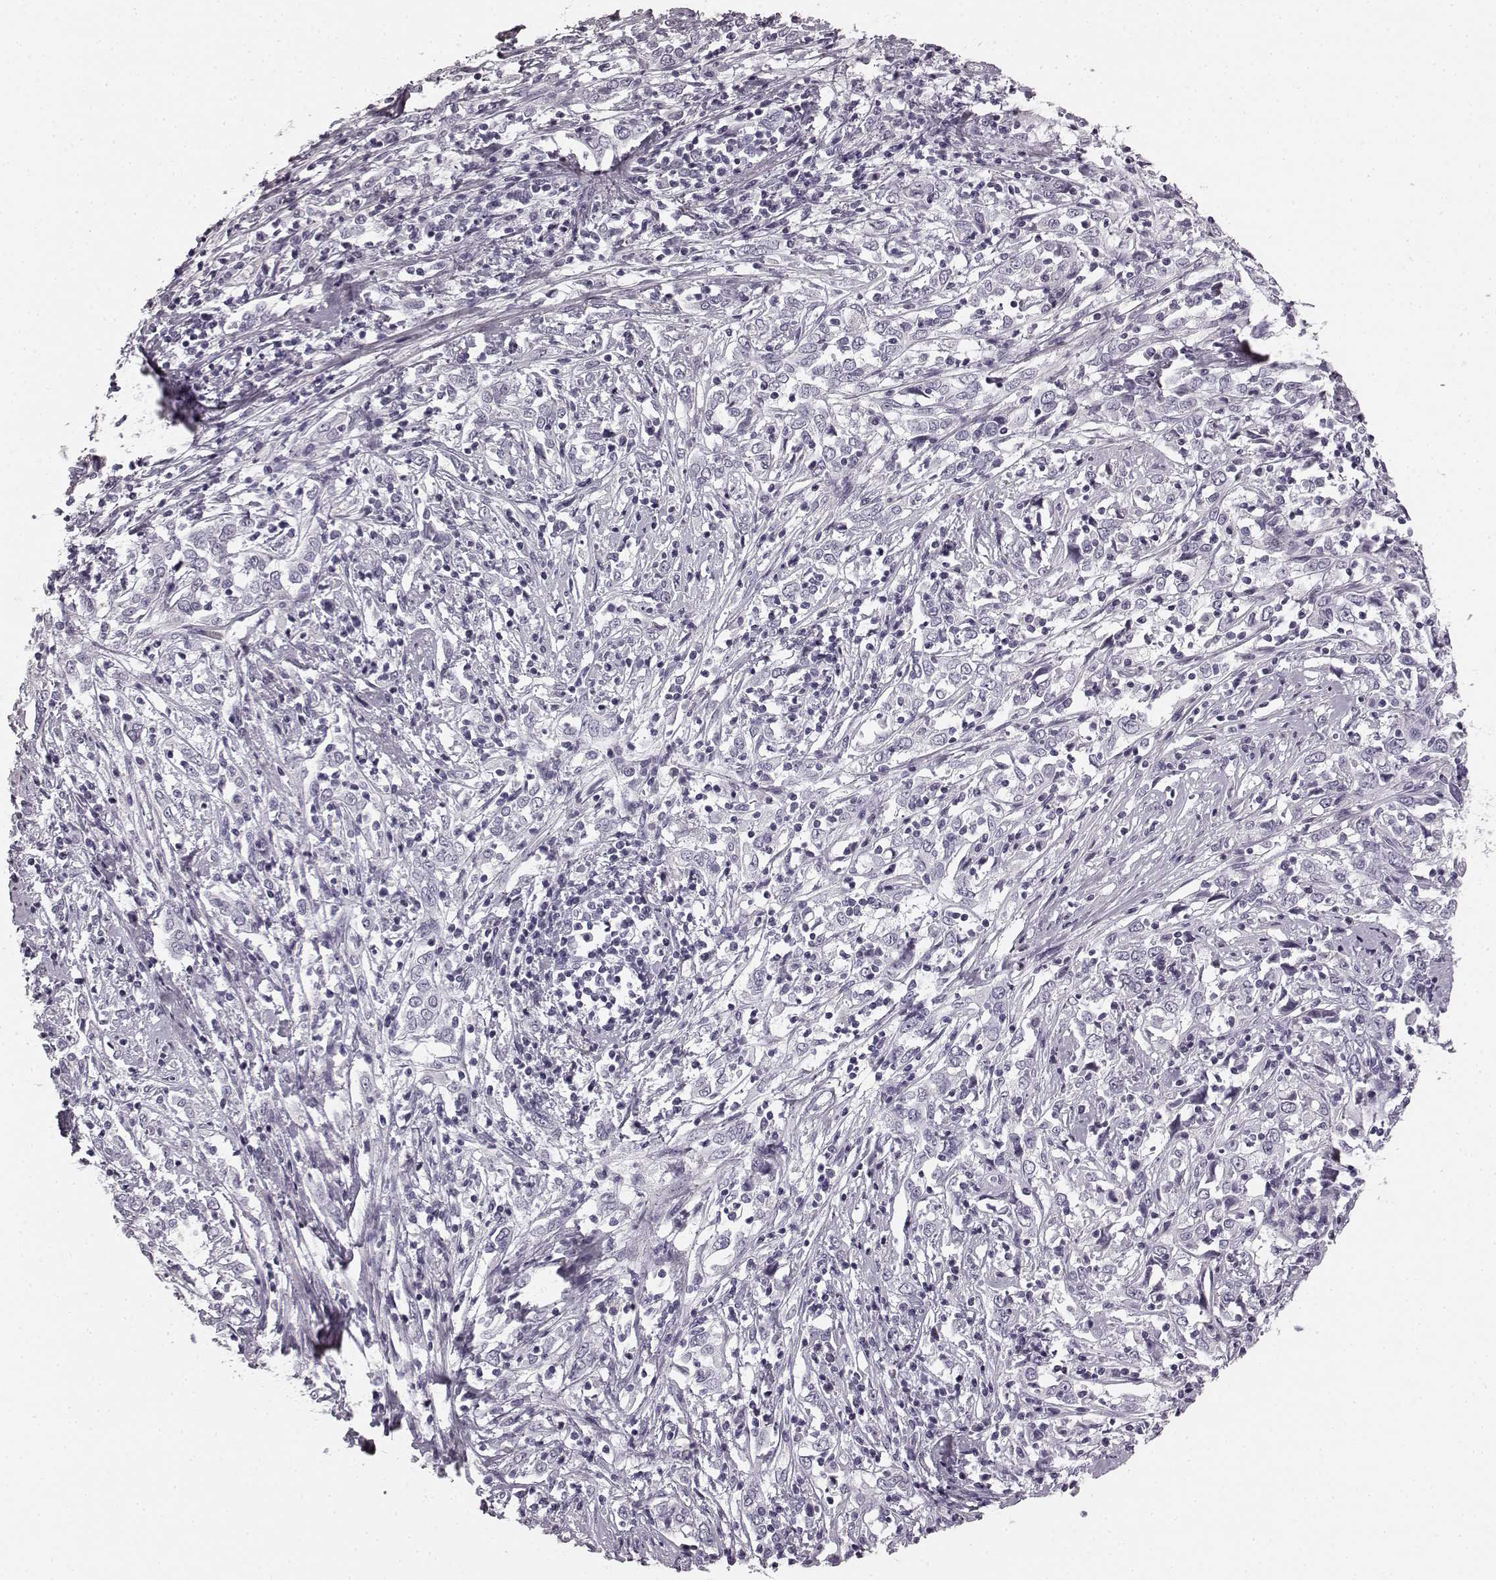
{"staining": {"intensity": "negative", "quantity": "none", "location": "none"}, "tissue": "cervical cancer", "cell_type": "Tumor cells", "image_type": "cancer", "snomed": [{"axis": "morphology", "description": "Adenocarcinoma, NOS"}, {"axis": "topography", "description": "Cervix"}], "caption": "Human adenocarcinoma (cervical) stained for a protein using IHC exhibits no positivity in tumor cells.", "gene": "TMPRSS15", "patient": {"sex": "female", "age": 40}}